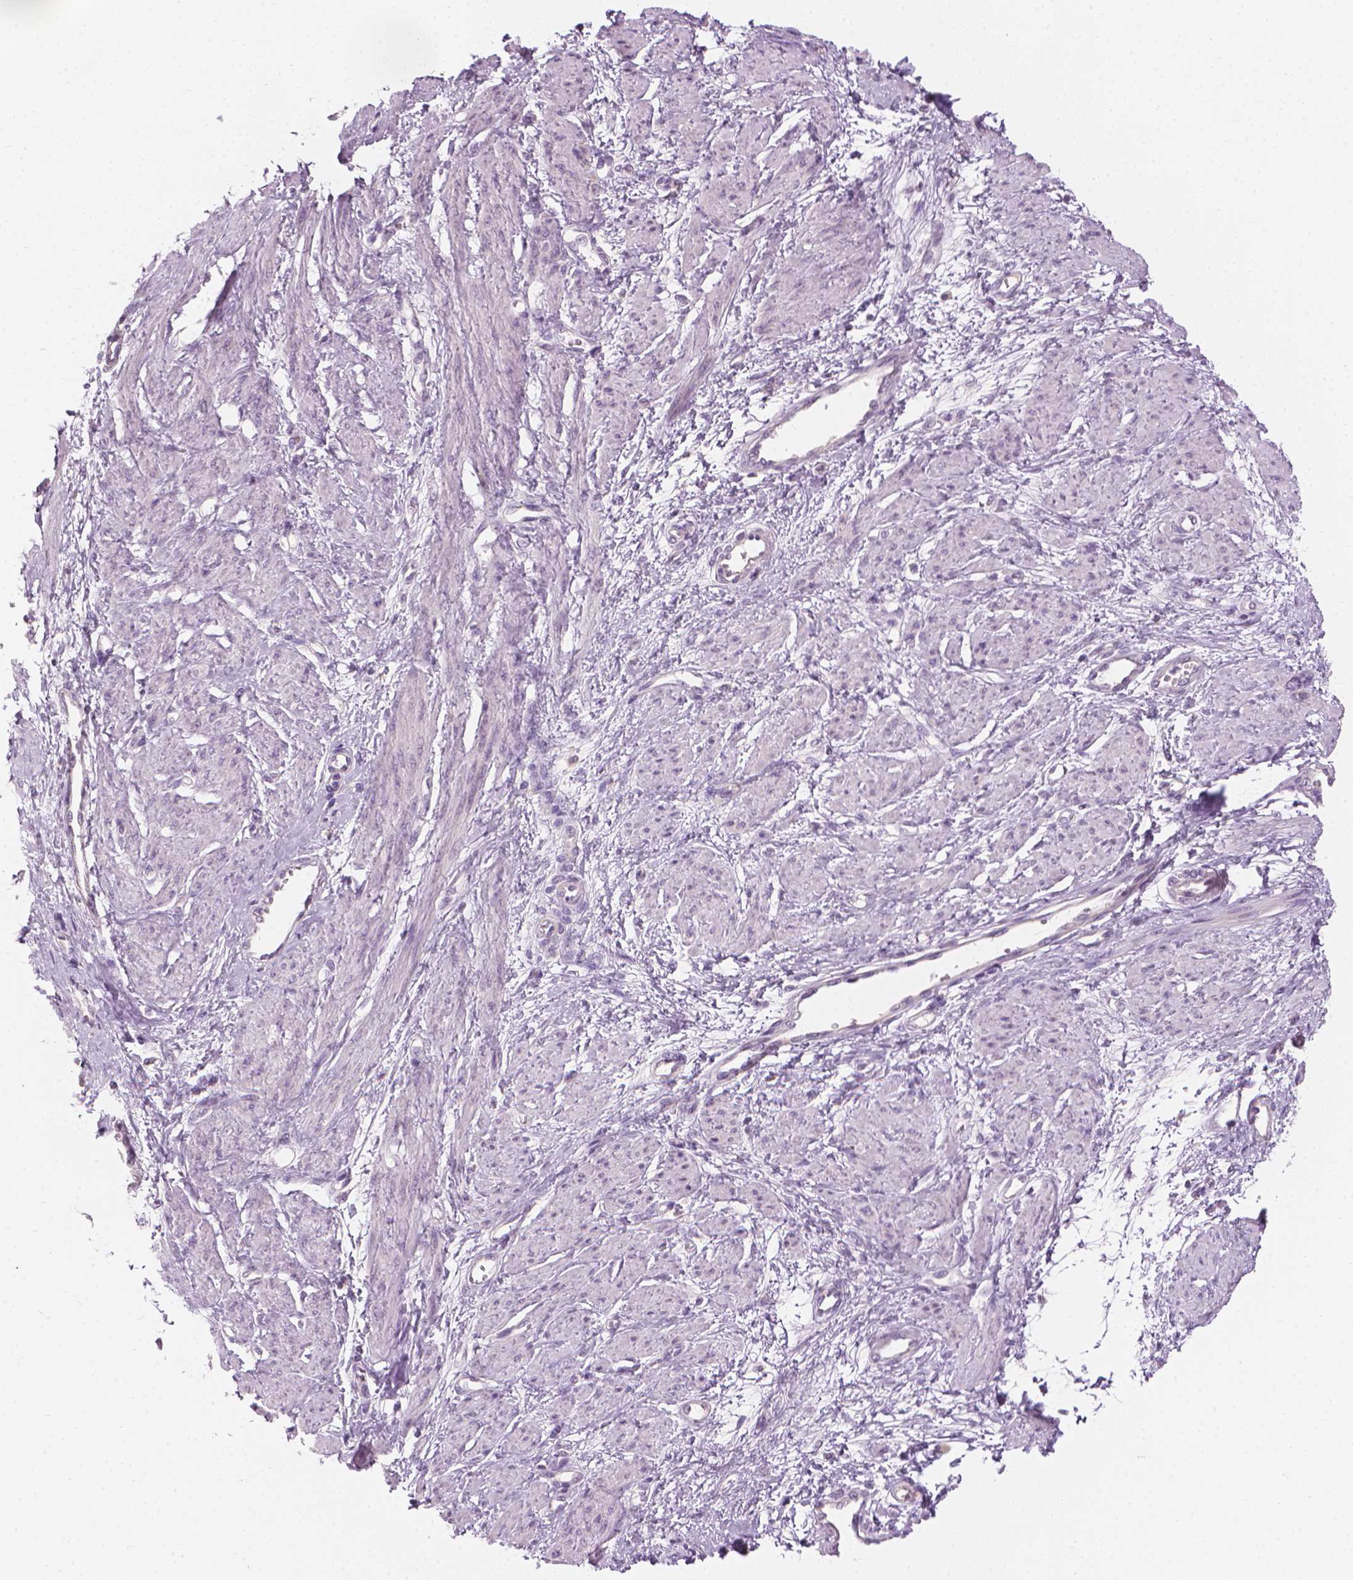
{"staining": {"intensity": "negative", "quantity": "none", "location": "none"}, "tissue": "smooth muscle", "cell_type": "Smooth muscle cells", "image_type": "normal", "snomed": [{"axis": "morphology", "description": "Normal tissue, NOS"}, {"axis": "topography", "description": "Smooth muscle"}, {"axis": "topography", "description": "Uterus"}], "caption": "A histopathology image of smooth muscle stained for a protein reveals no brown staining in smooth muscle cells. (DAB immunohistochemistry with hematoxylin counter stain).", "gene": "CFAP126", "patient": {"sex": "female", "age": 39}}